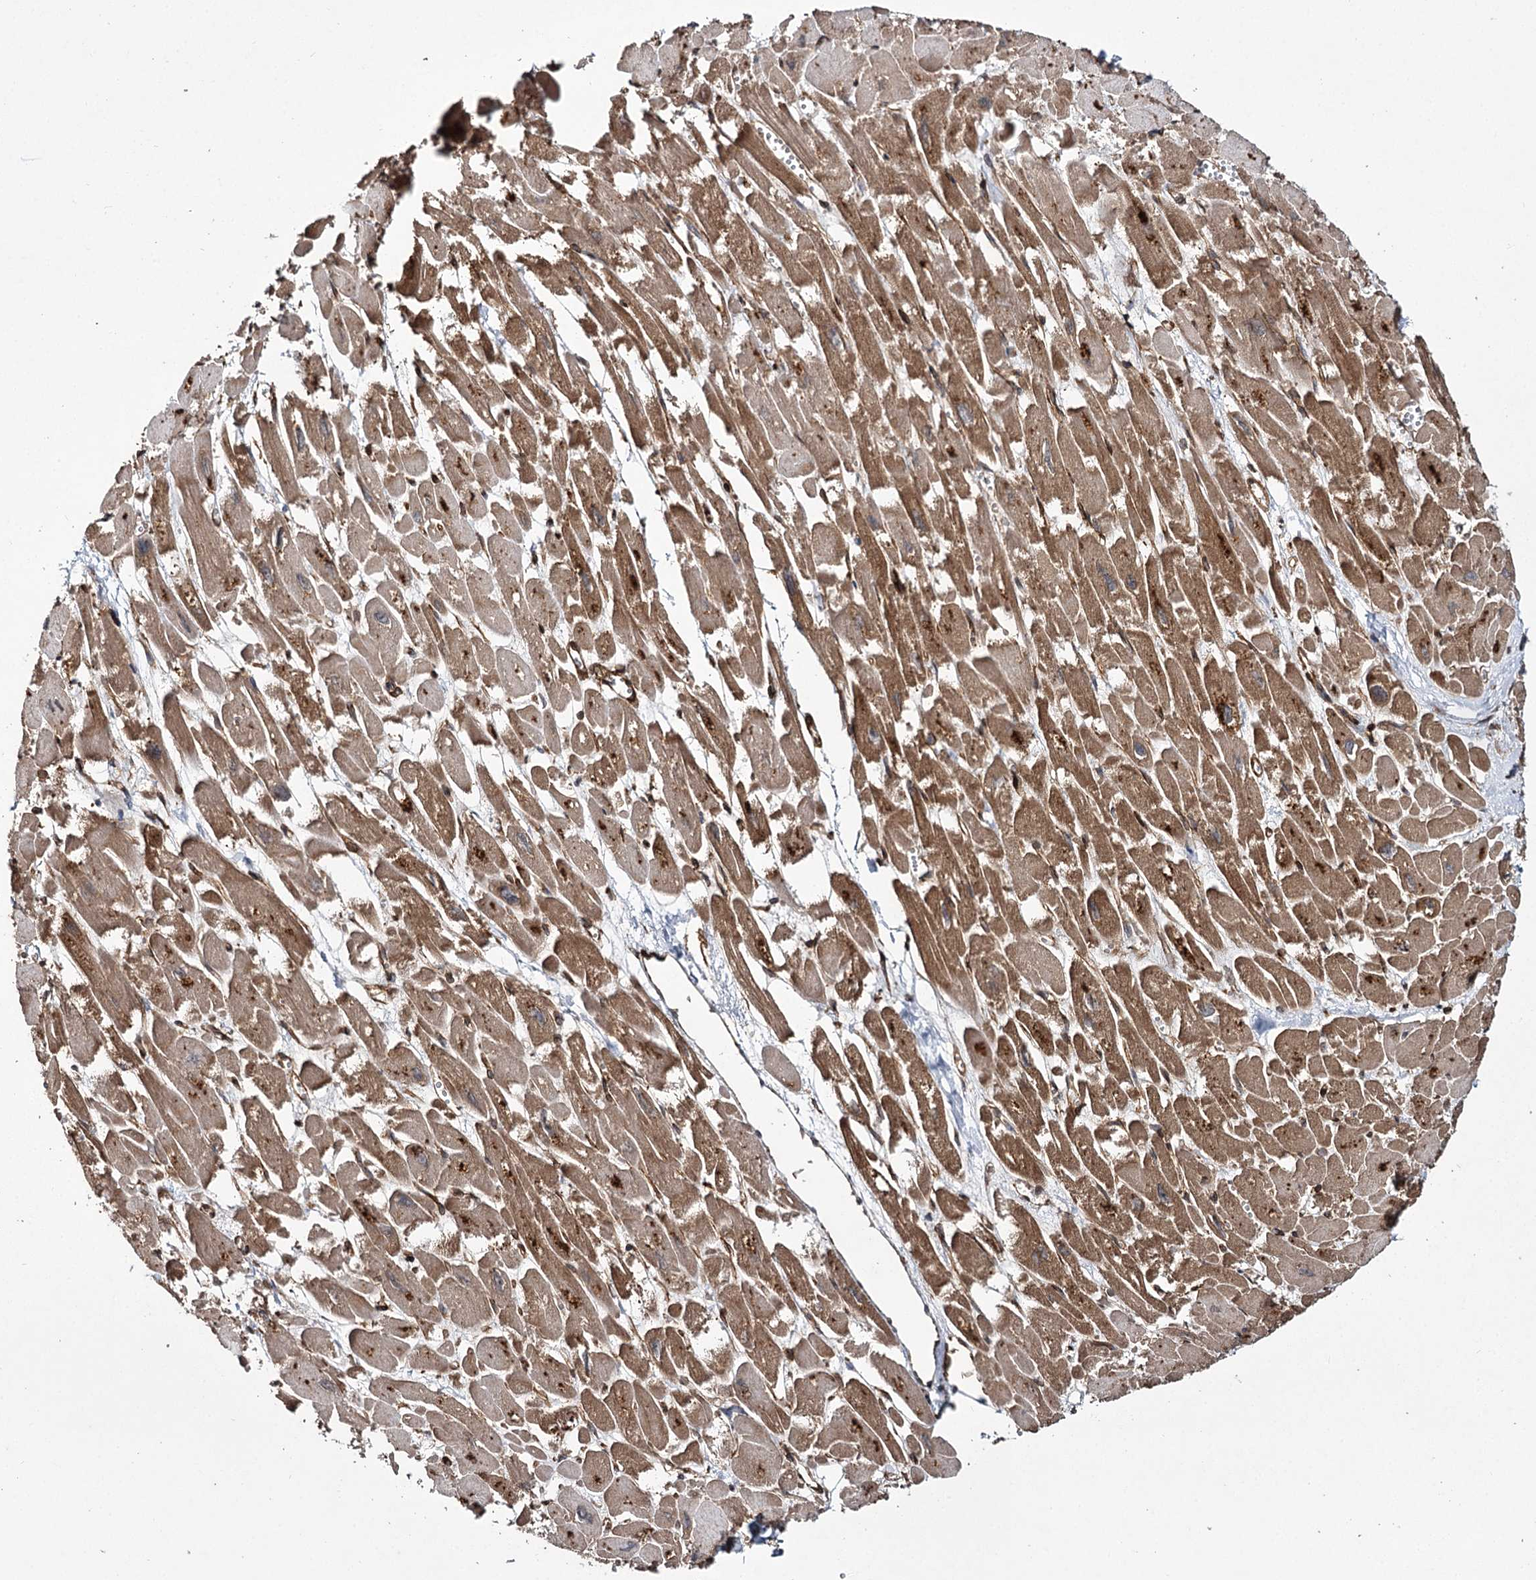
{"staining": {"intensity": "moderate", "quantity": ">75%", "location": "cytoplasmic/membranous"}, "tissue": "heart muscle", "cell_type": "Cardiomyocytes", "image_type": "normal", "snomed": [{"axis": "morphology", "description": "Normal tissue, NOS"}, {"axis": "topography", "description": "Heart"}], "caption": "Moderate cytoplasmic/membranous protein staining is identified in approximately >75% of cardiomyocytes in heart muscle. The staining was performed using DAB (3,3'-diaminobenzidine) to visualize the protein expression in brown, while the nuclei were stained in blue with hematoxylin (Magnification: 20x).", "gene": "MYO1C", "patient": {"sex": "male", "age": 54}}